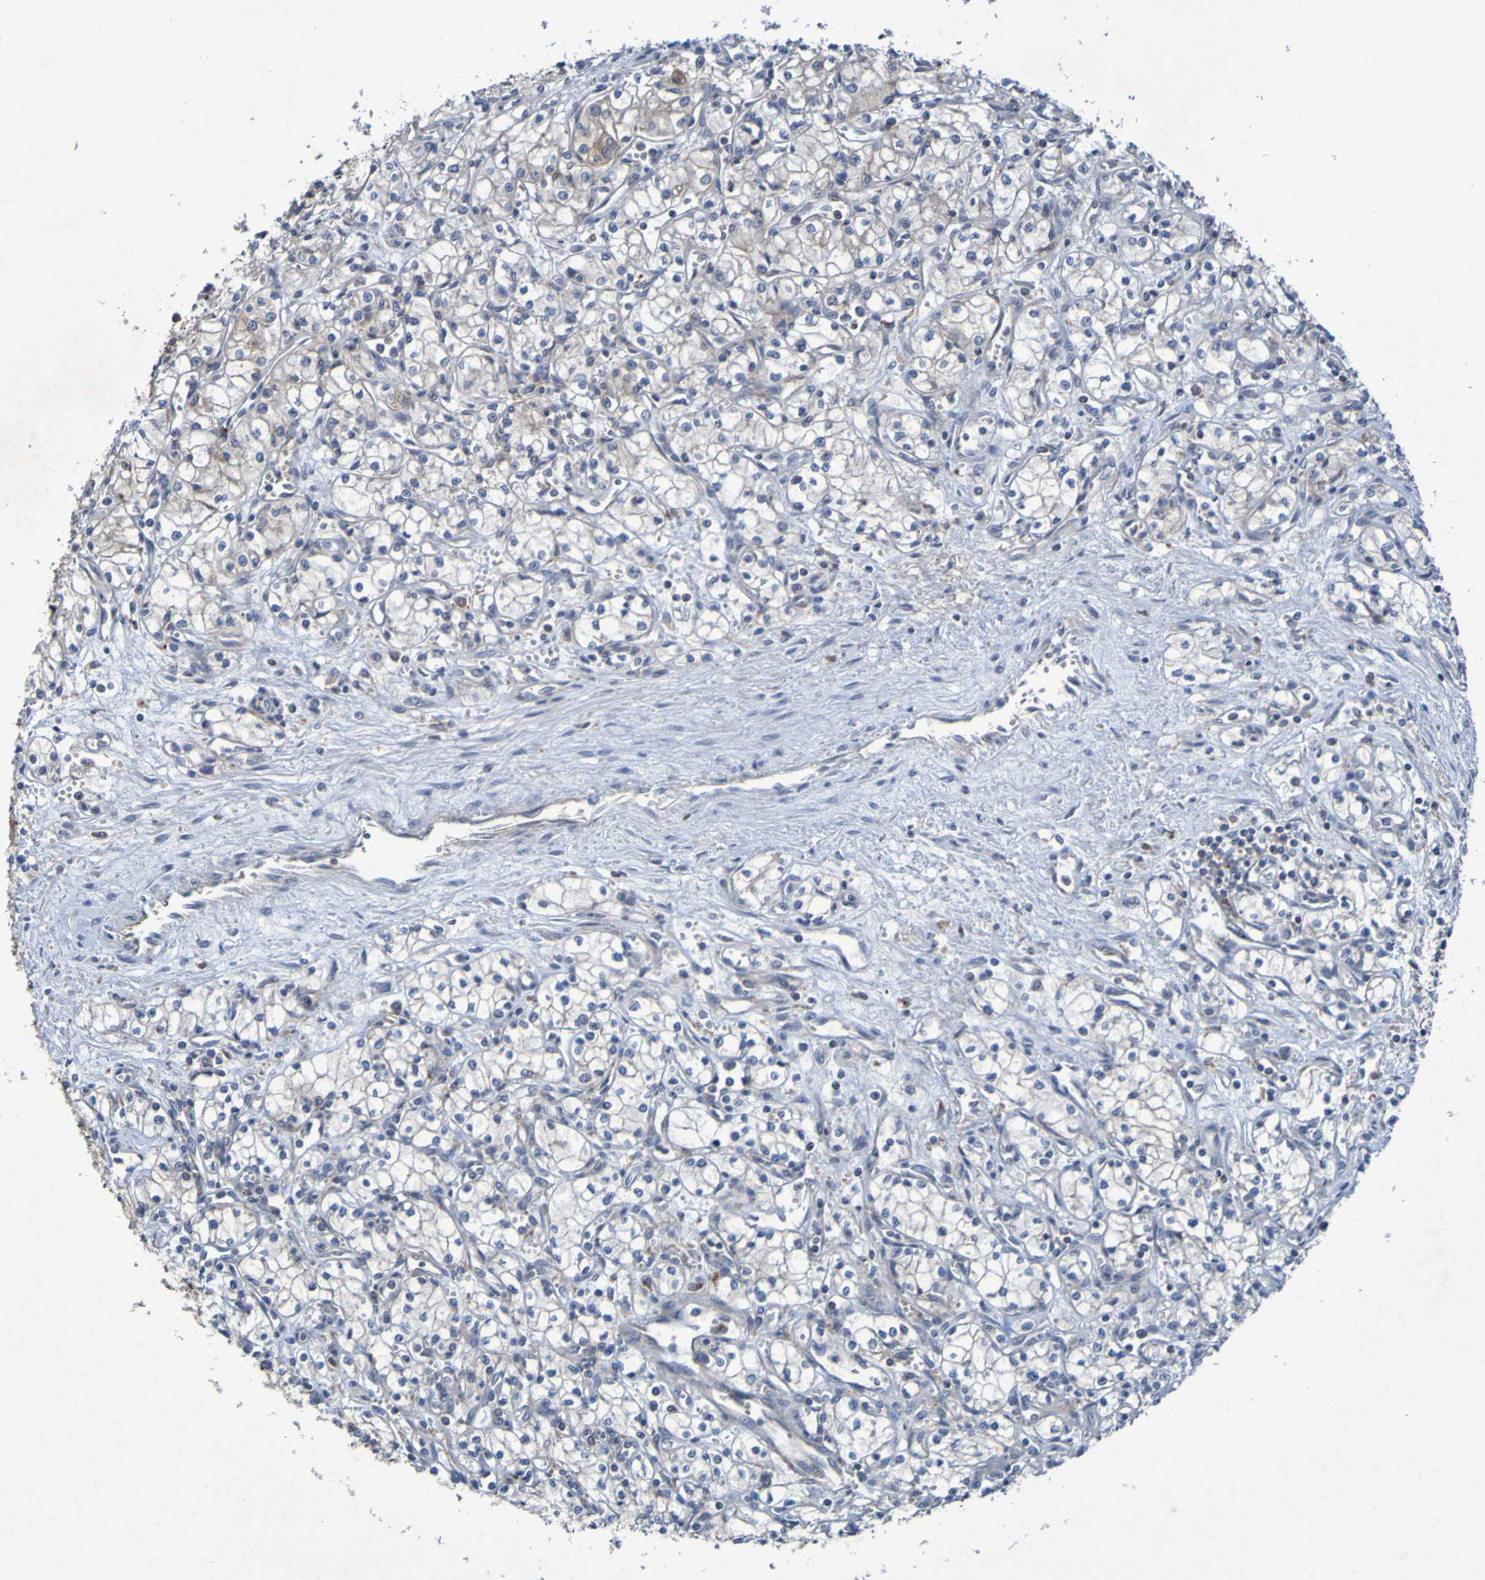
{"staining": {"intensity": "weak", "quantity": "<25%", "location": "cytoplasmic/membranous"}, "tissue": "renal cancer", "cell_type": "Tumor cells", "image_type": "cancer", "snomed": [{"axis": "morphology", "description": "Normal tissue, NOS"}, {"axis": "morphology", "description": "Adenocarcinoma, NOS"}, {"axis": "topography", "description": "Kidney"}], "caption": "Immunohistochemistry histopathology image of renal cancer stained for a protein (brown), which reveals no staining in tumor cells. (Immunohistochemistry, brightfield microscopy, high magnification).", "gene": "SDK1", "patient": {"sex": "male", "age": 59}}